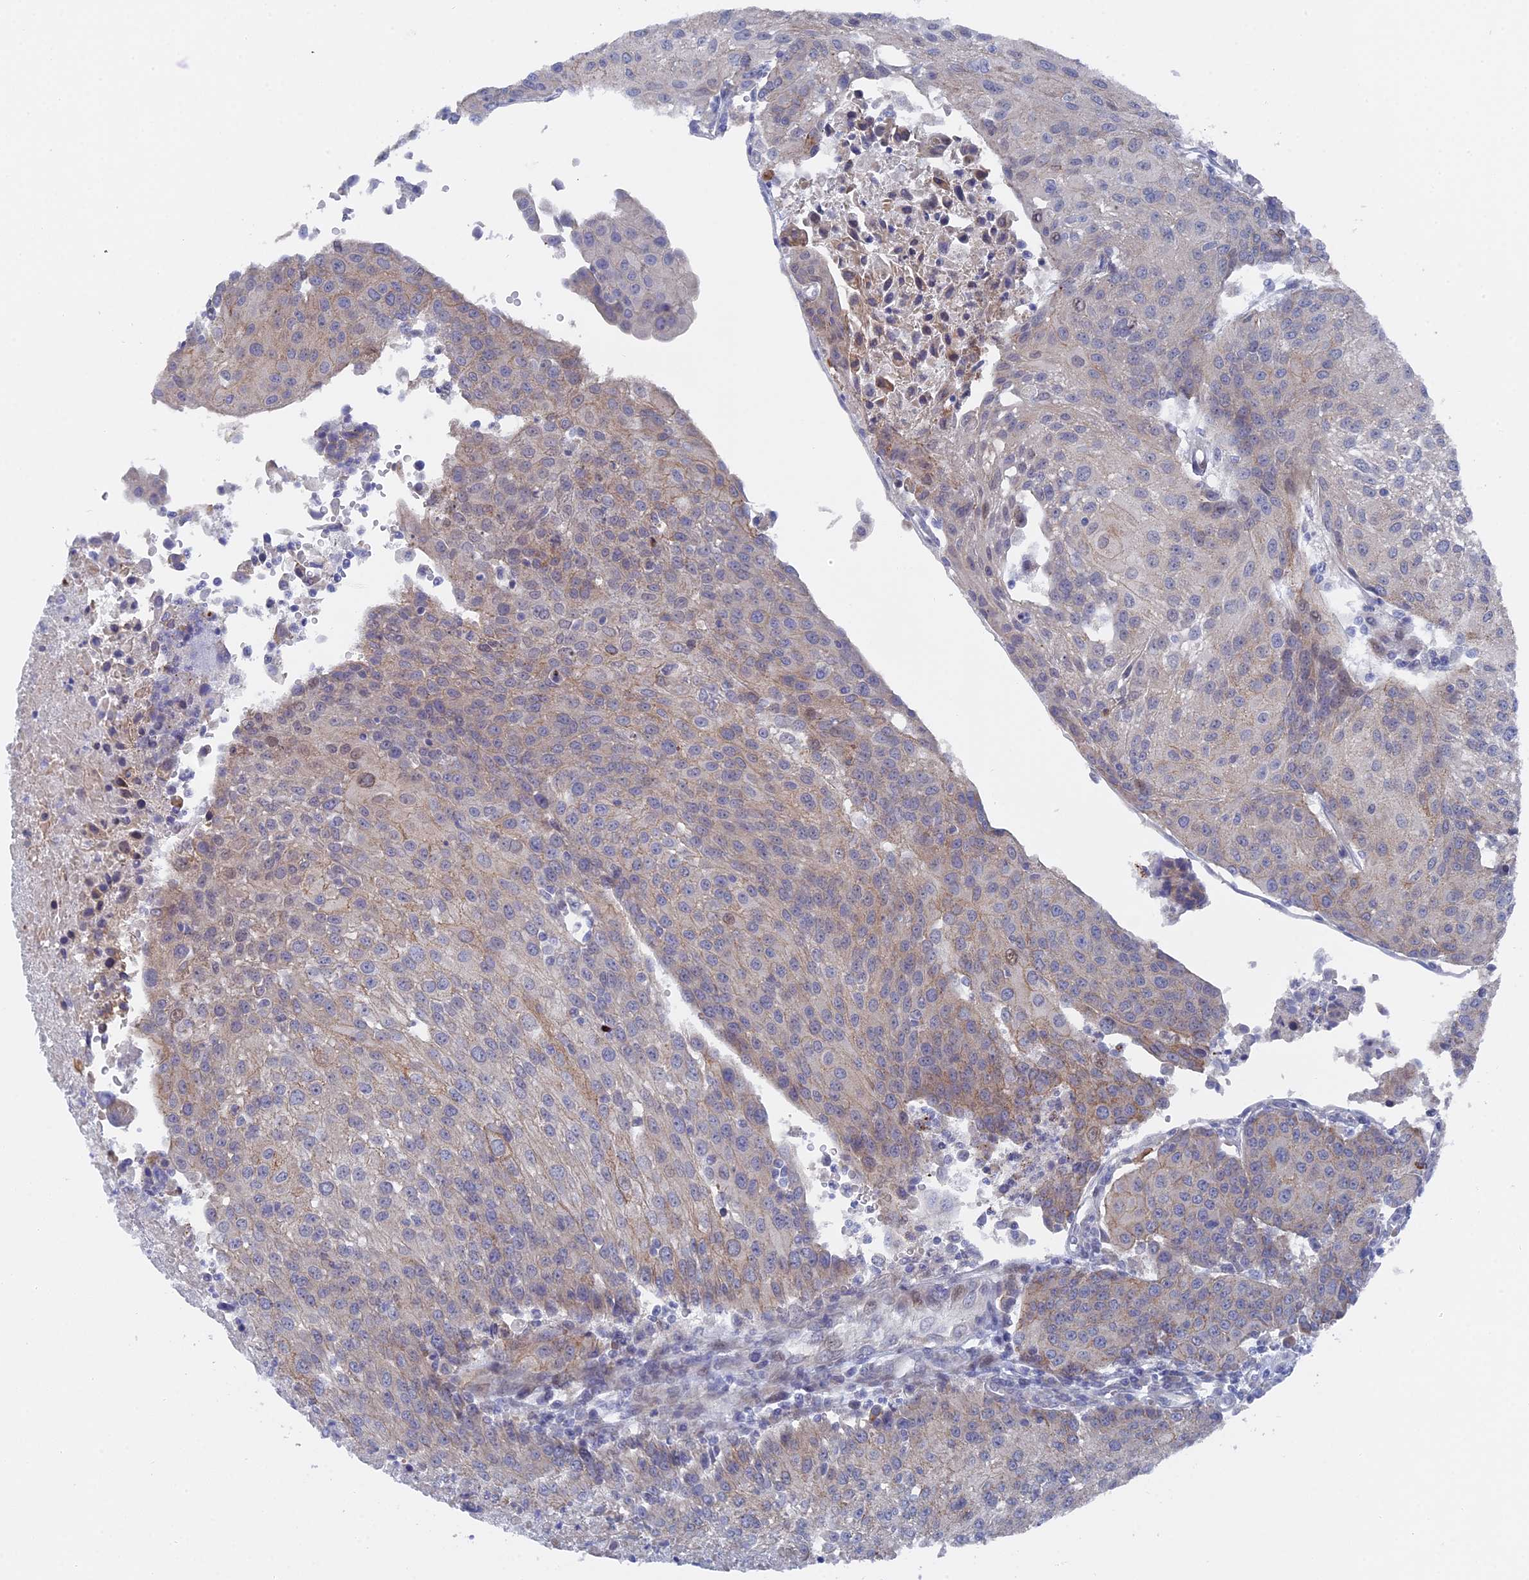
{"staining": {"intensity": "weak", "quantity": "25%-75%", "location": "cytoplasmic/membranous"}, "tissue": "urothelial cancer", "cell_type": "Tumor cells", "image_type": "cancer", "snomed": [{"axis": "morphology", "description": "Urothelial carcinoma, High grade"}, {"axis": "topography", "description": "Urinary bladder"}], "caption": "Immunohistochemical staining of urothelial cancer exhibits low levels of weak cytoplasmic/membranous protein staining in approximately 25%-75% of tumor cells.", "gene": "TMEM161A", "patient": {"sex": "female", "age": 85}}